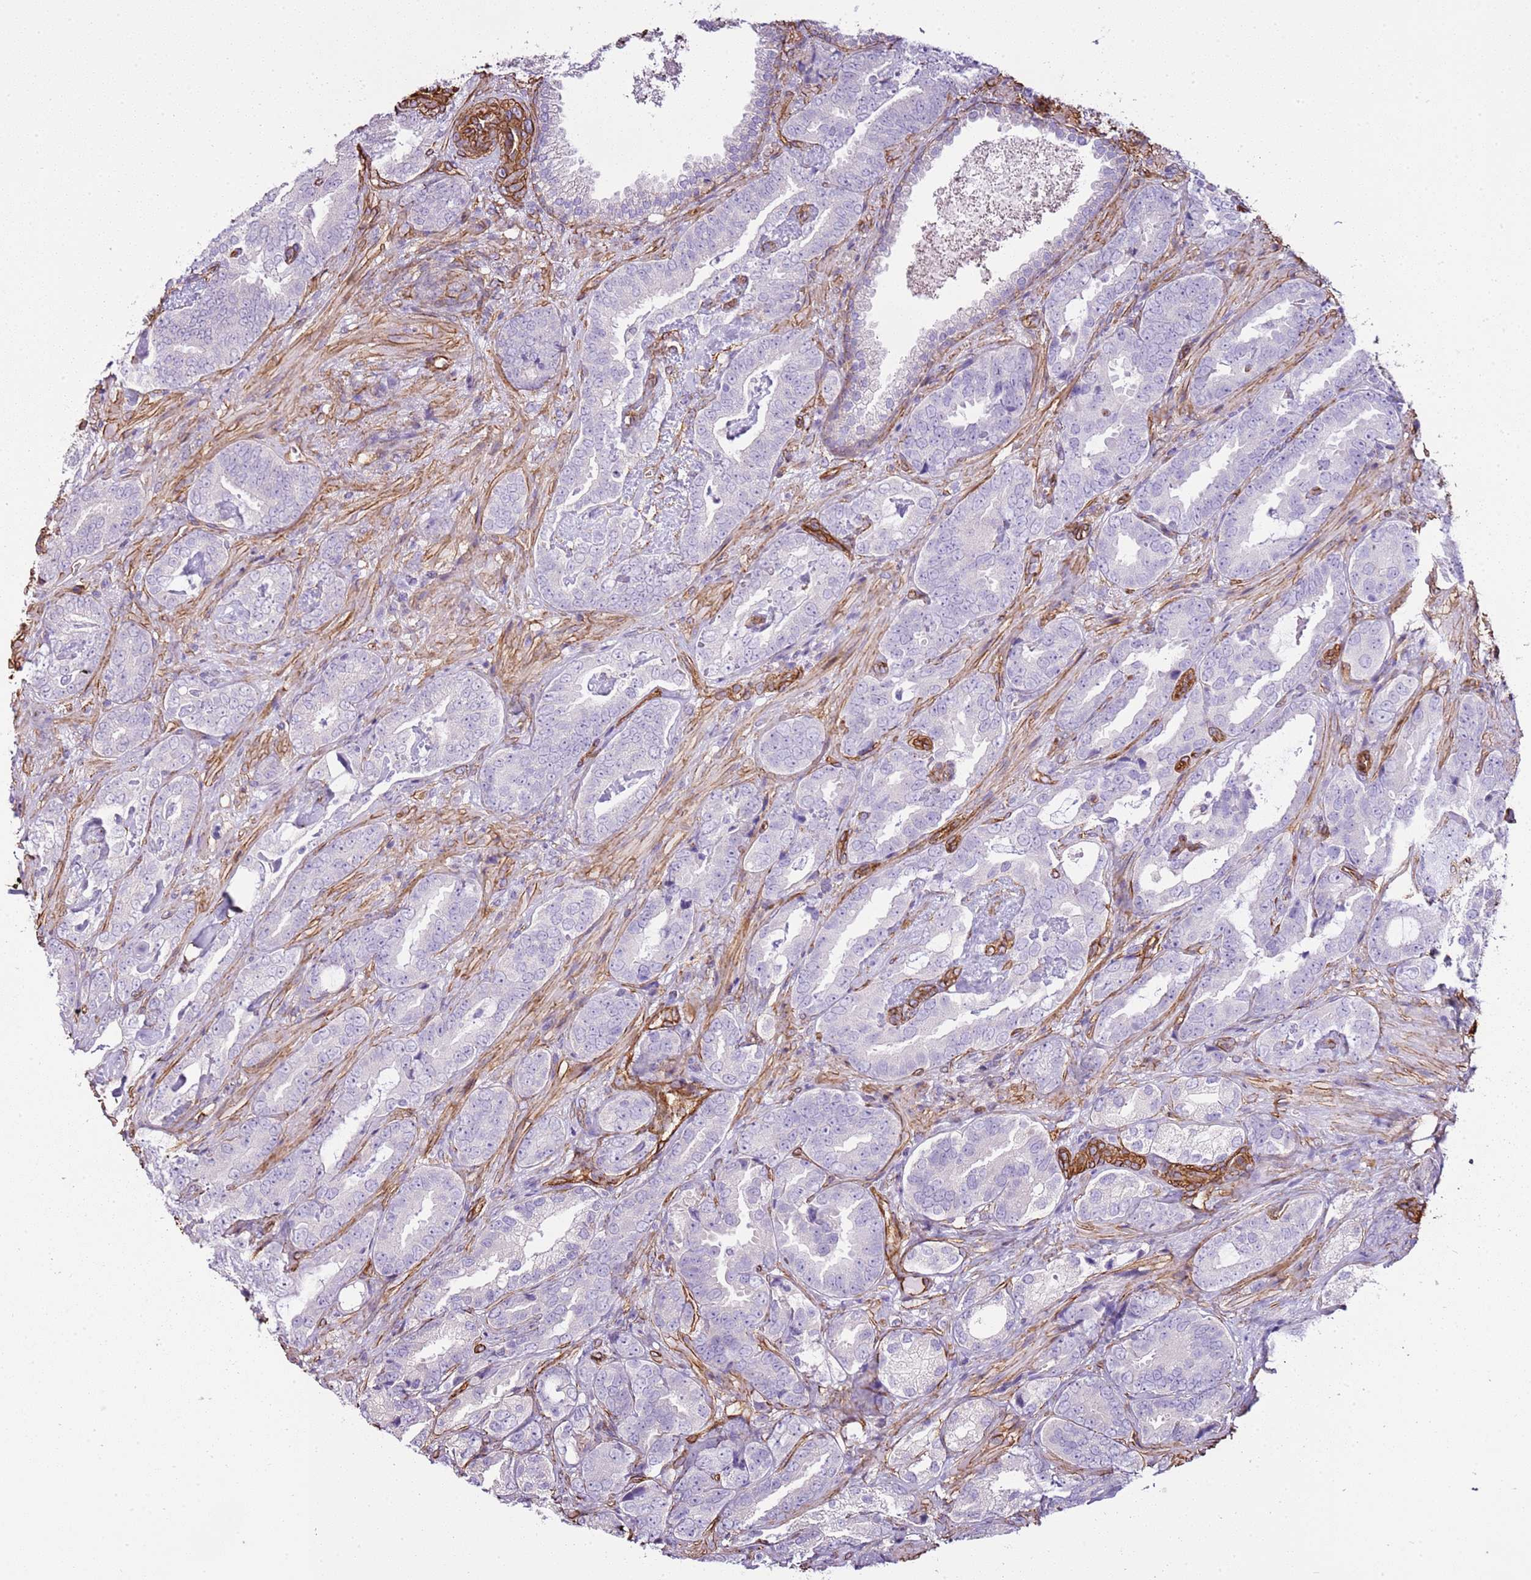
{"staining": {"intensity": "negative", "quantity": "none", "location": "none"}, "tissue": "prostate cancer", "cell_type": "Tumor cells", "image_type": "cancer", "snomed": [{"axis": "morphology", "description": "Adenocarcinoma, High grade"}, {"axis": "topography", "description": "Prostate"}], "caption": "Tumor cells are negative for protein expression in human prostate cancer. (Brightfield microscopy of DAB (3,3'-diaminobenzidine) immunohistochemistry (IHC) at high magnification).", "gene": "CTDSPL", "patient": {"sex": "male", "age": 71}}